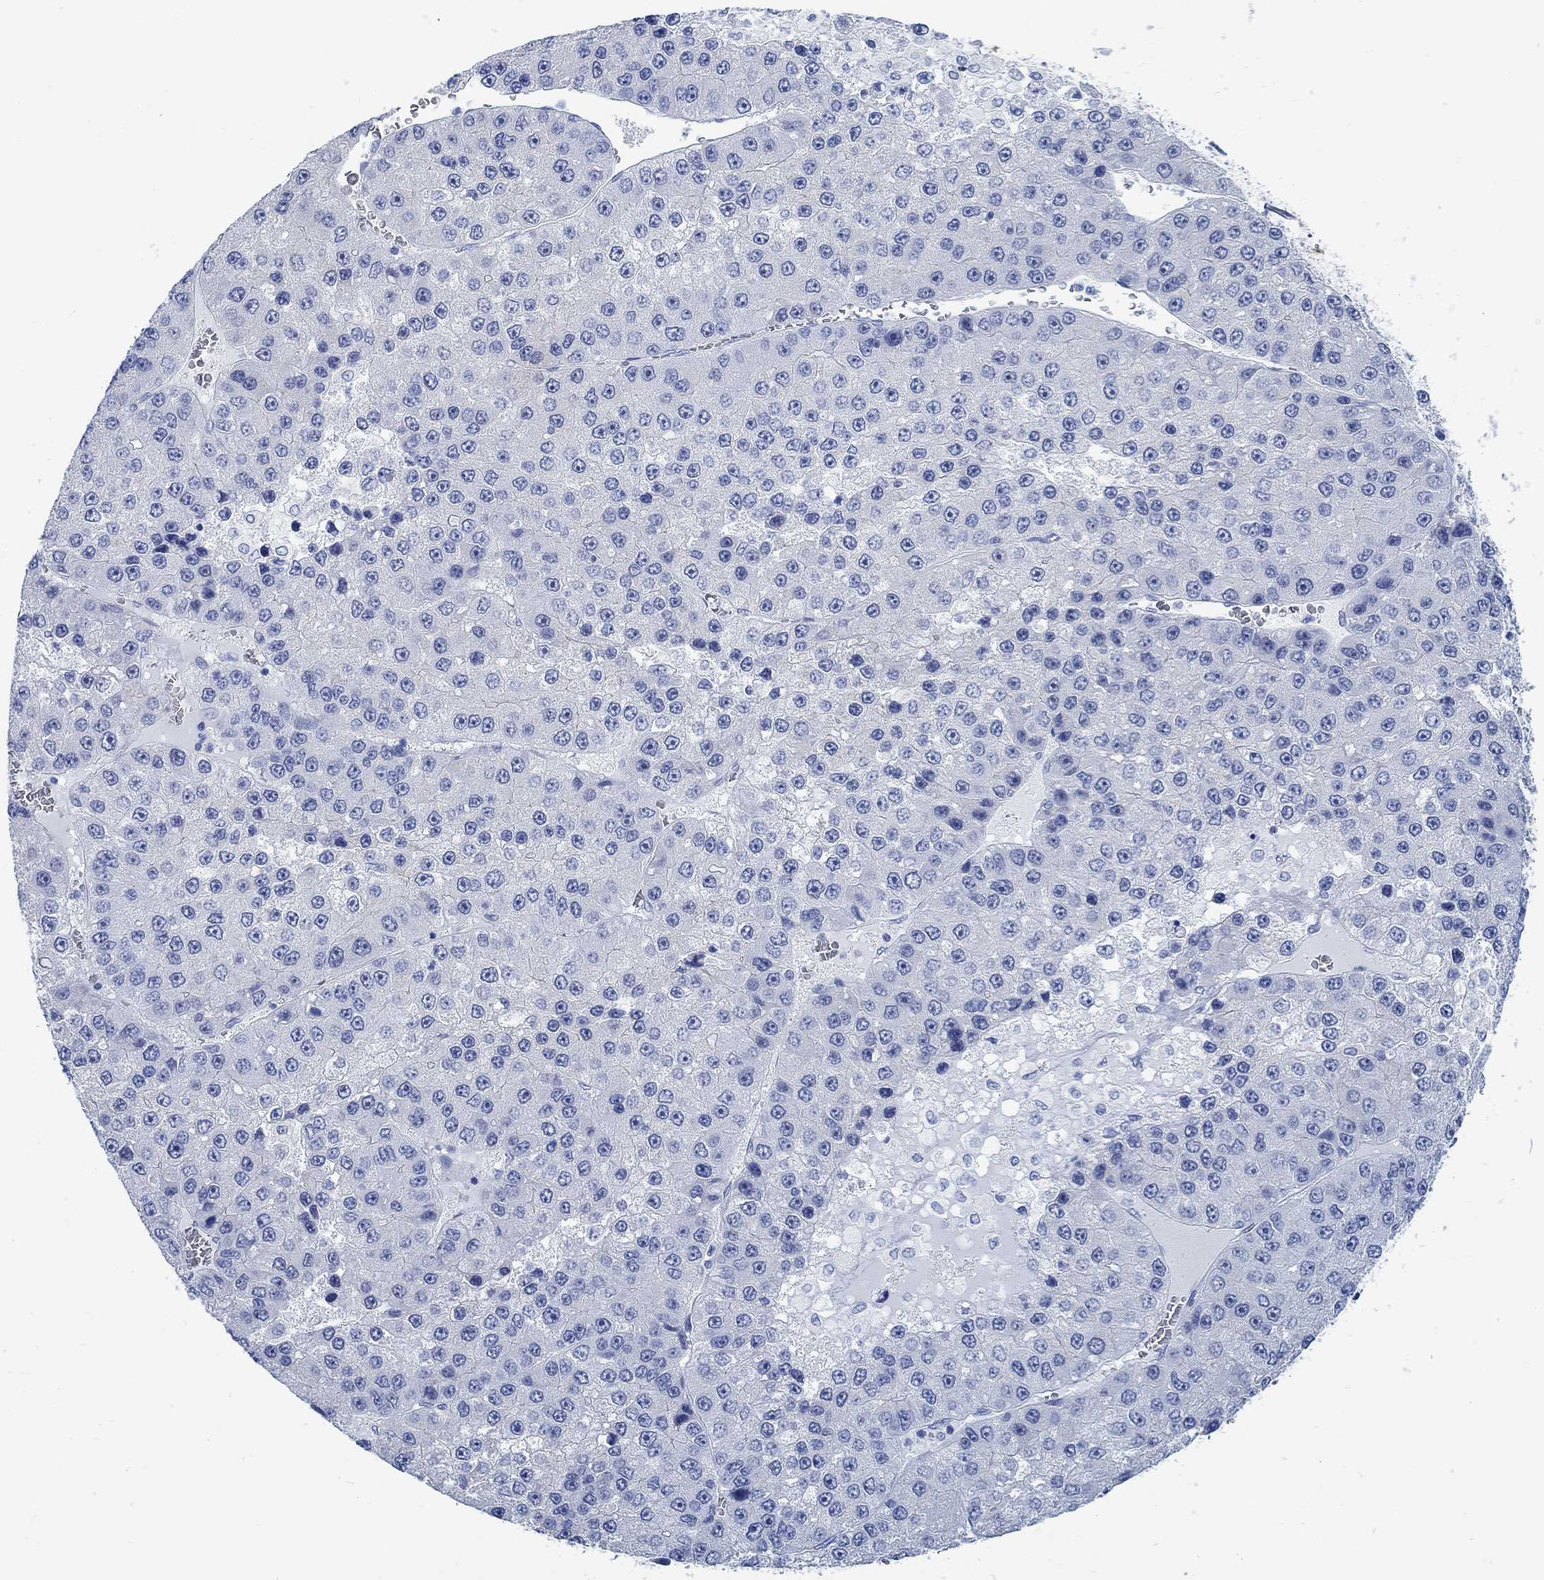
{"staining": {"intensity": "negative", "quantity": "none", "location": "none"}, "tissue": "liver cancer", "cell_type": "Tumor cells", "image_type": "cancer", "snomed": [{"axis": "morphology", "description": "Carcinoma, Hepatocellular, NOS"}, {"axis": "topography", "description": "Liver"}], "caption": "IHC photomicrograph of human liver cancer stained for a protein (brown), which exhibits no expression in tumor cells. (Stains: DAB immunohistochemistry with hematoxylin counter stain, Microscopy: brightfield microscopy at high magnification).", "gene": "RBM20", "patient": {"sex": "female", "age": 73}}